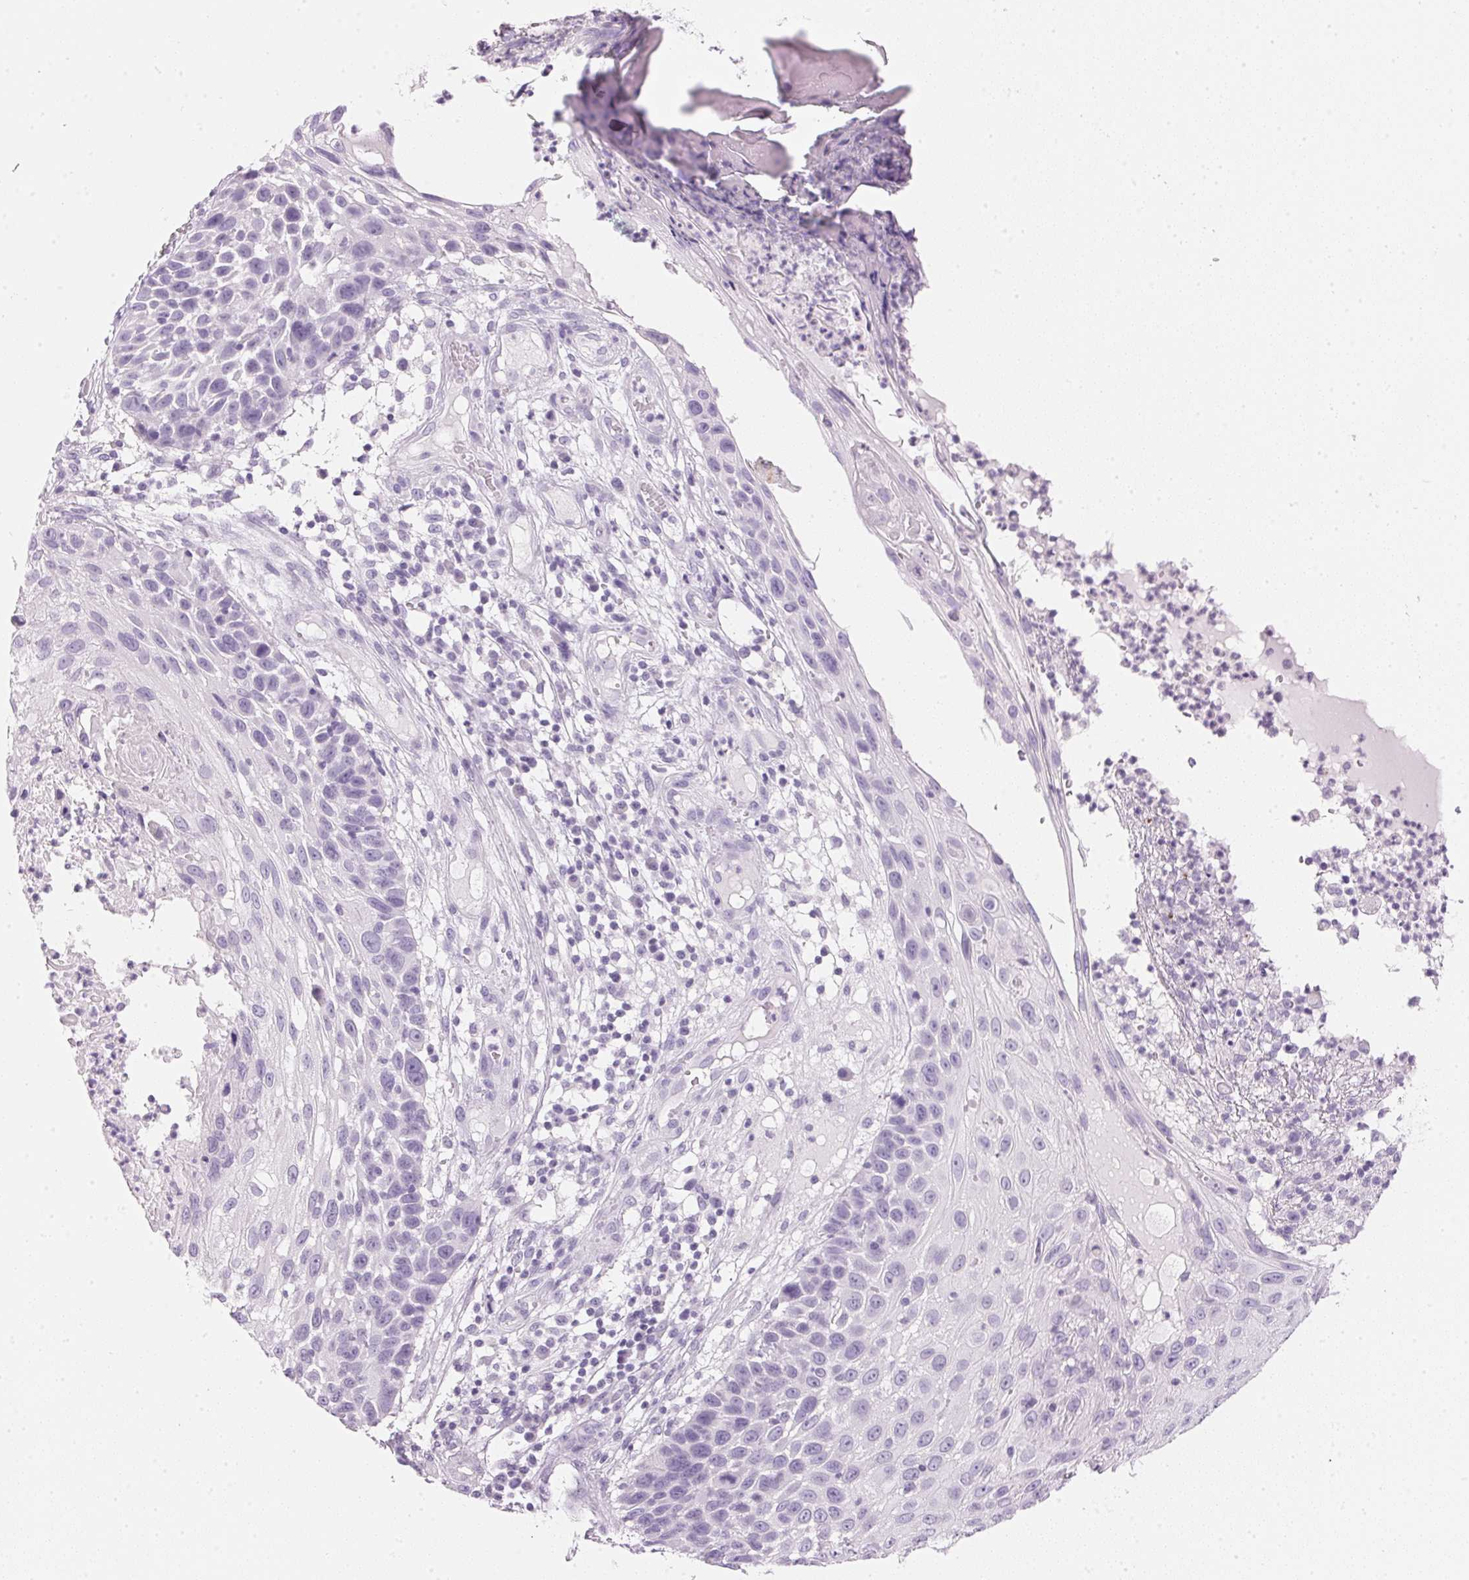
{"staining": {"intensity": "negative", "quantity": "none", "location": "none"}, "tissue": "skin cancer", "cell_type": "Tumor cells", "image_type": "cancer", "snomed": [{"axis": "morphology", "description": "Squamous cell carcinoma, NOS"}, {"axis": "topography", "description": "Skin"}], "caption": "IHC photomicrograph of human skin cancer (squamous cell carcinoma) stained for a protein (brown), which demonstrates no positivity in tumor cells. (Stains: DAB IHC with hematoxylin counter stain, Microscopy: brightfield microscopy at high magnification).", "gene": "IGFBP1", "patient": {"sex": "male", "age": 92}}